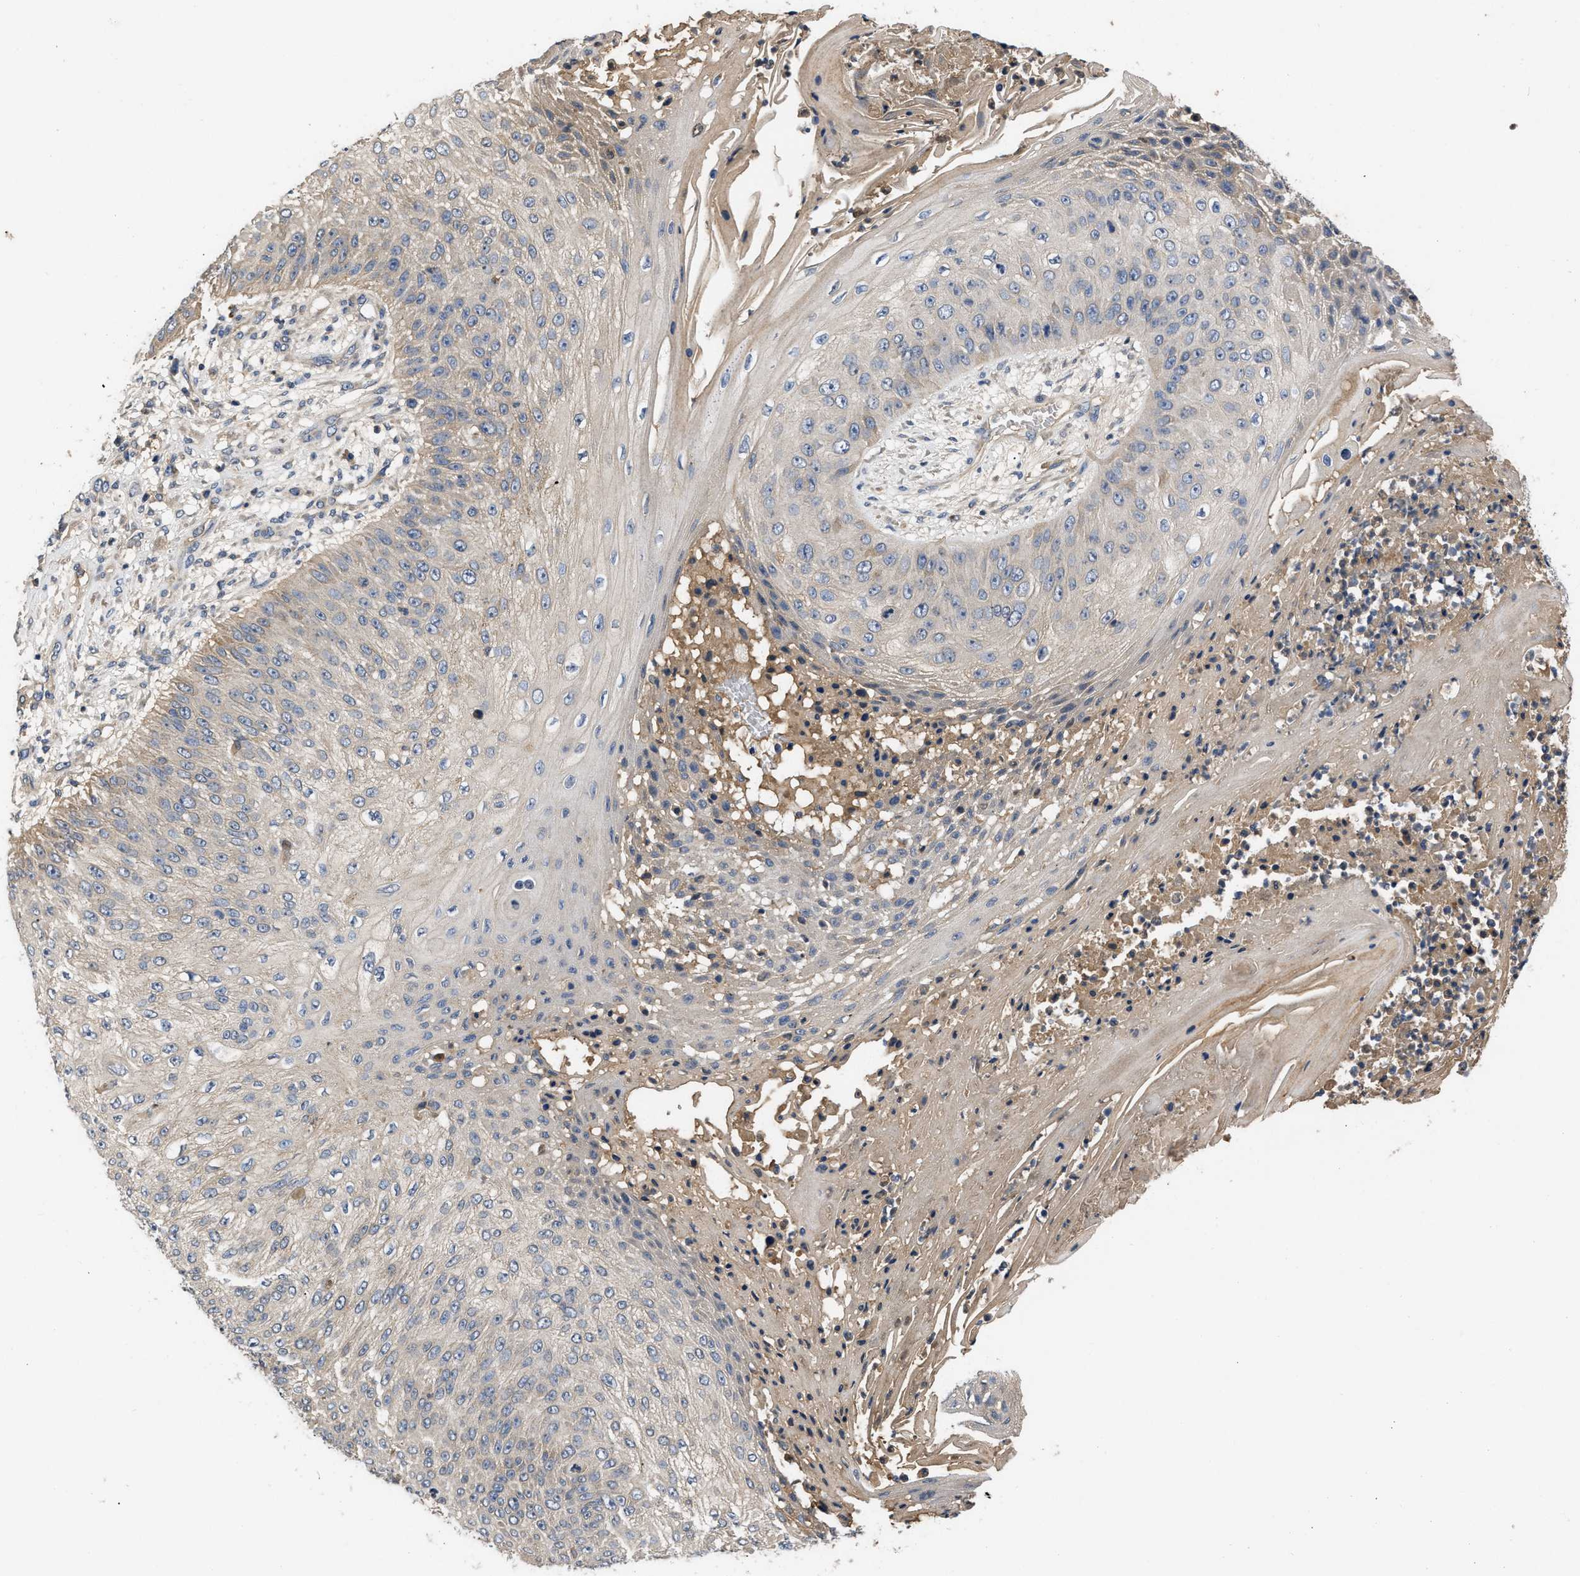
{"staining": {"intensity": "weak", "quantity": "25%-75%", "location": "cytoplasmic/membranous"}, "tissue": "skin cancer", "cell_type": "Tumor cells", "image_type": "cancer", "snomed": [{"axis": "morphology", "description": "Squamous cell carcinoma, NOS"}, {"axis": "topography", "description": "Skin"}], "caption": "A histopathology image of squamous cell carcinoma (skin) stained for a protein exhibits weak cytoplasmic/membranous brown staining in tumor cells.", "gene": "VPS4A", "patient": {"sex": "female", "age": 80}}